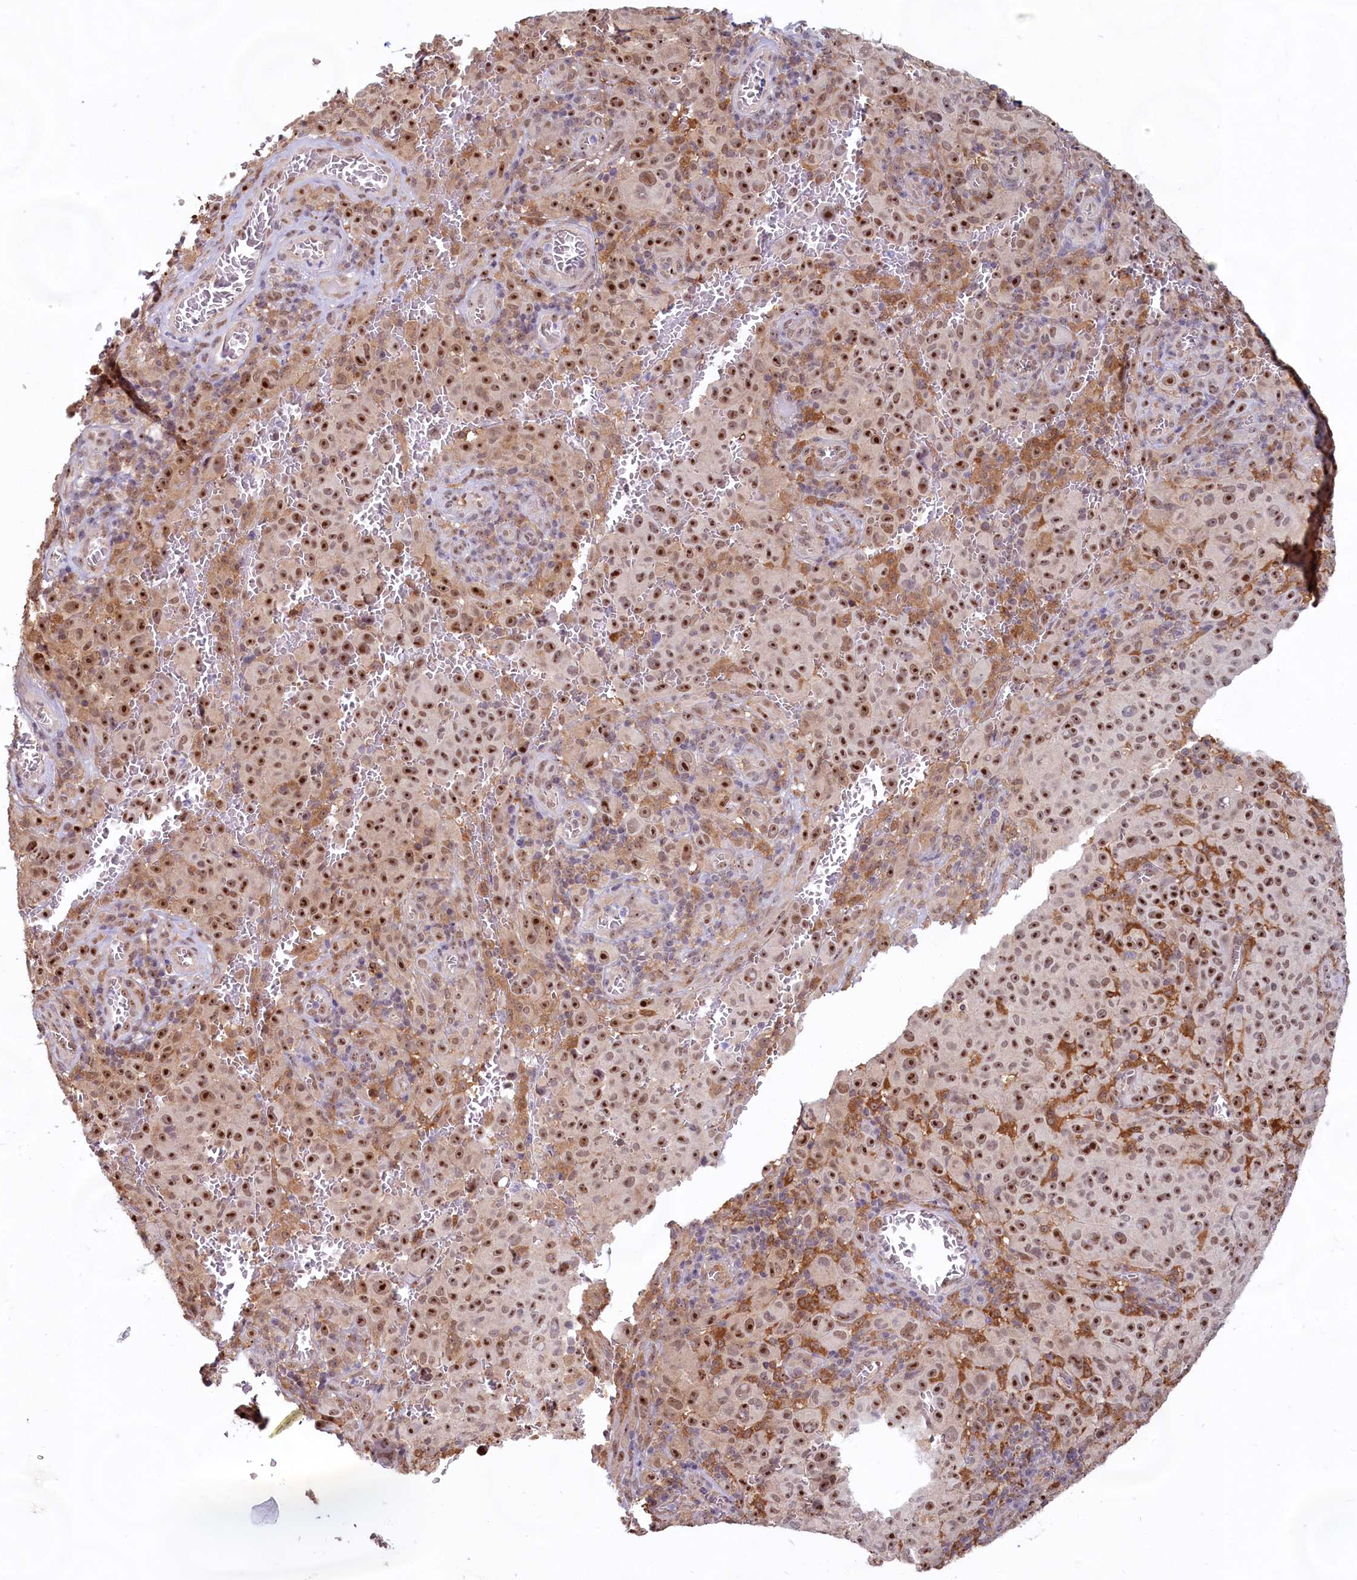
{"staining": {"intensity": "strong", "quantity": ">75%", "location": "nuclear"}, "tissue": "melanoma", "cell_type": "Tumor cells", "image_type": "cancer", "snomed": [{"axis": "morphology", "description": "Malignant melanoma, NOS"}, {"axis": "topography", "description": "Skin"}], "caption": "A histopathology image of human melanoma stained for a protein reveals strong nuclear brown staining in tumor cells.", "gene": "C1D", "patient": {"sex": "female", "age": 82}}